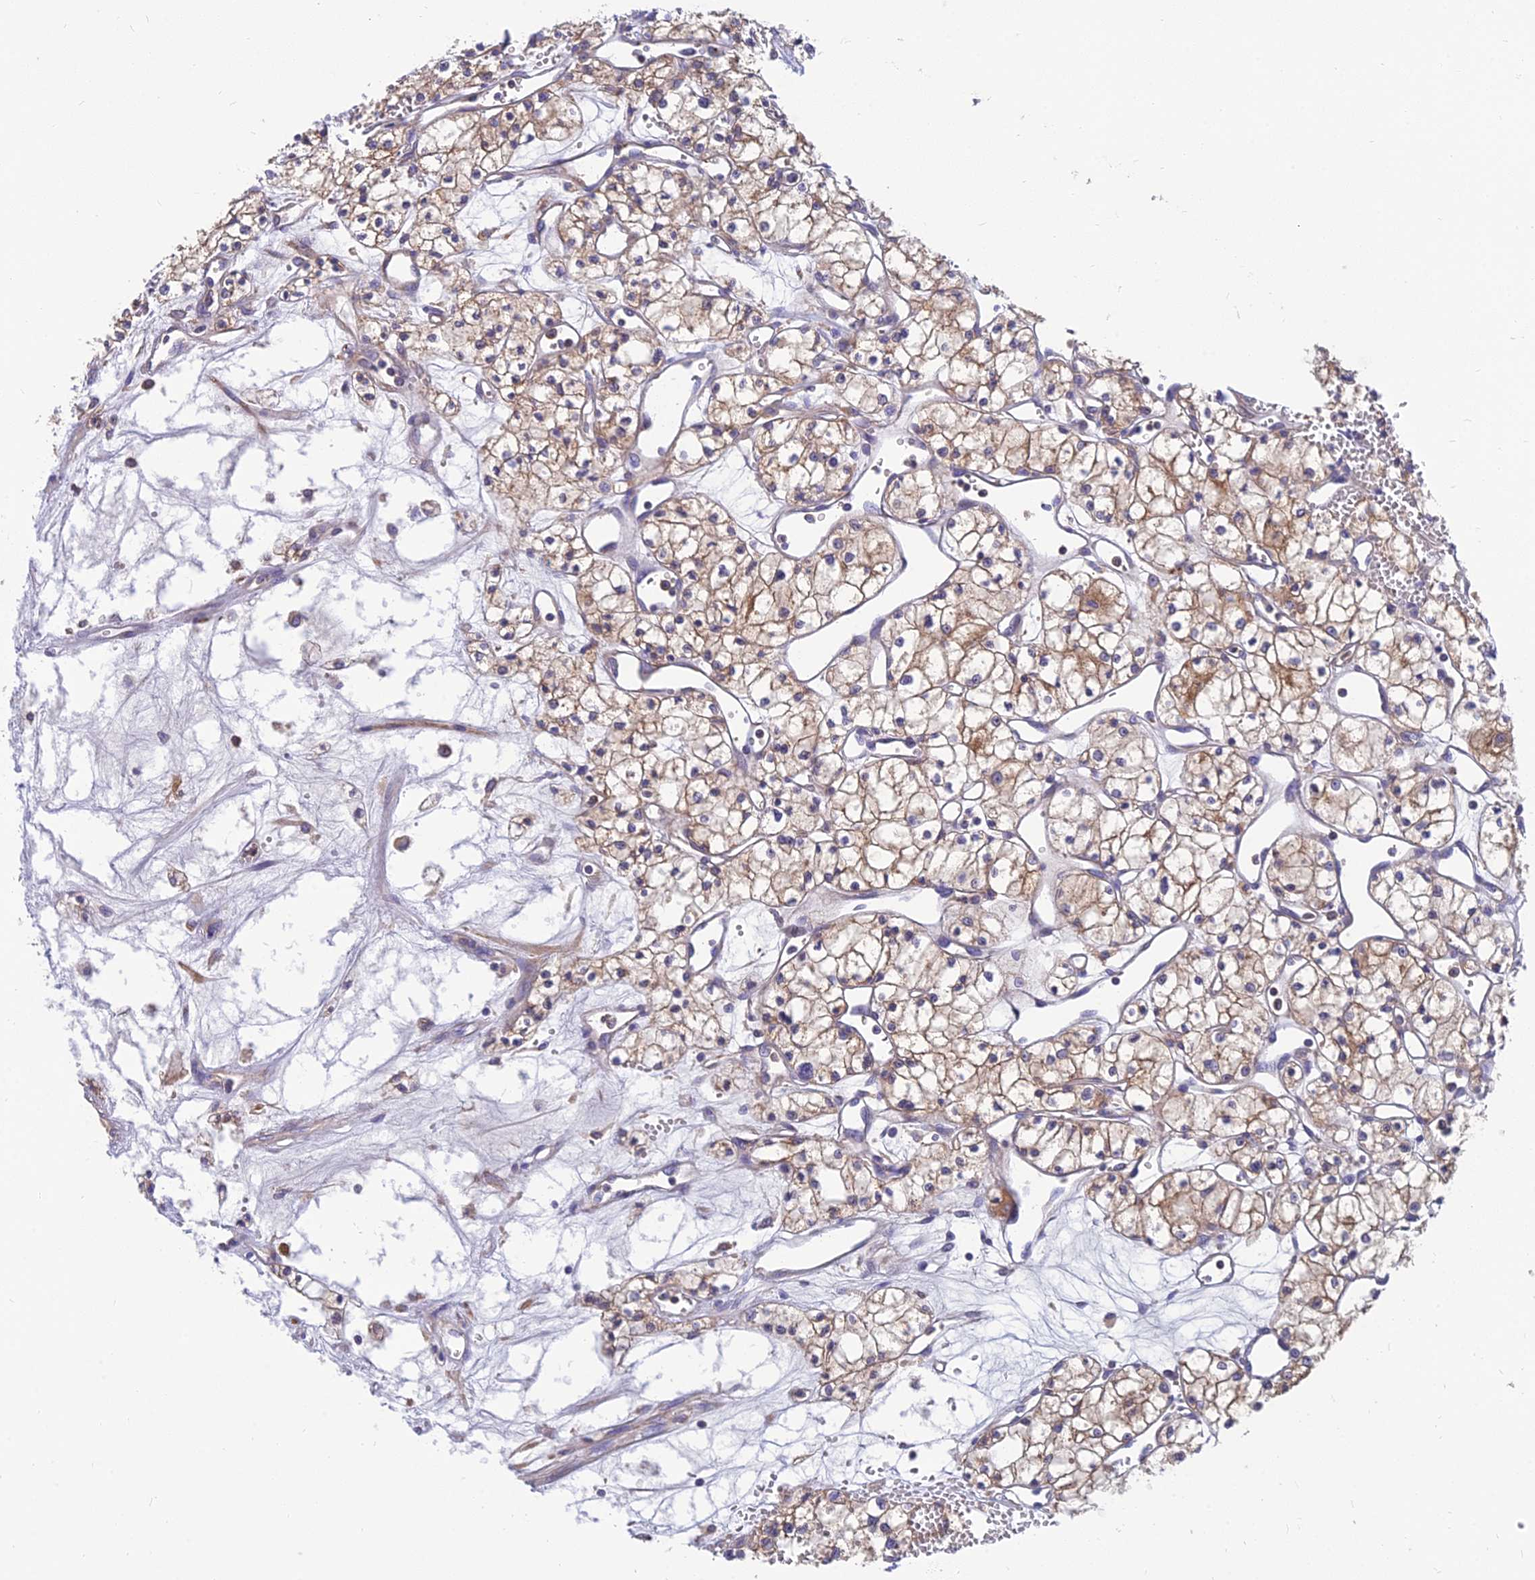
{"staining": {"intensity": "weak", "quantity": "25%-75%", "location": "cytoplasmic/membranous"}, "tissue": "renal cancer", "cell_type": "Tumor cells", "image_type": "cancer", "snomed": [{"axis": "morphology", "description": "Adenocarcinoma, NOS"}, {"axis": "topography", "description": "Kidney"}], "caption": "Human renal cancer (adenocarcinoma) stained for a protein (brown) reveals weak cytoplasmic/membranous positive expression in about 25%-75% of tumor cells.", "gene": "UMAD1", "patient": {"sex": "male", "age": 59}}